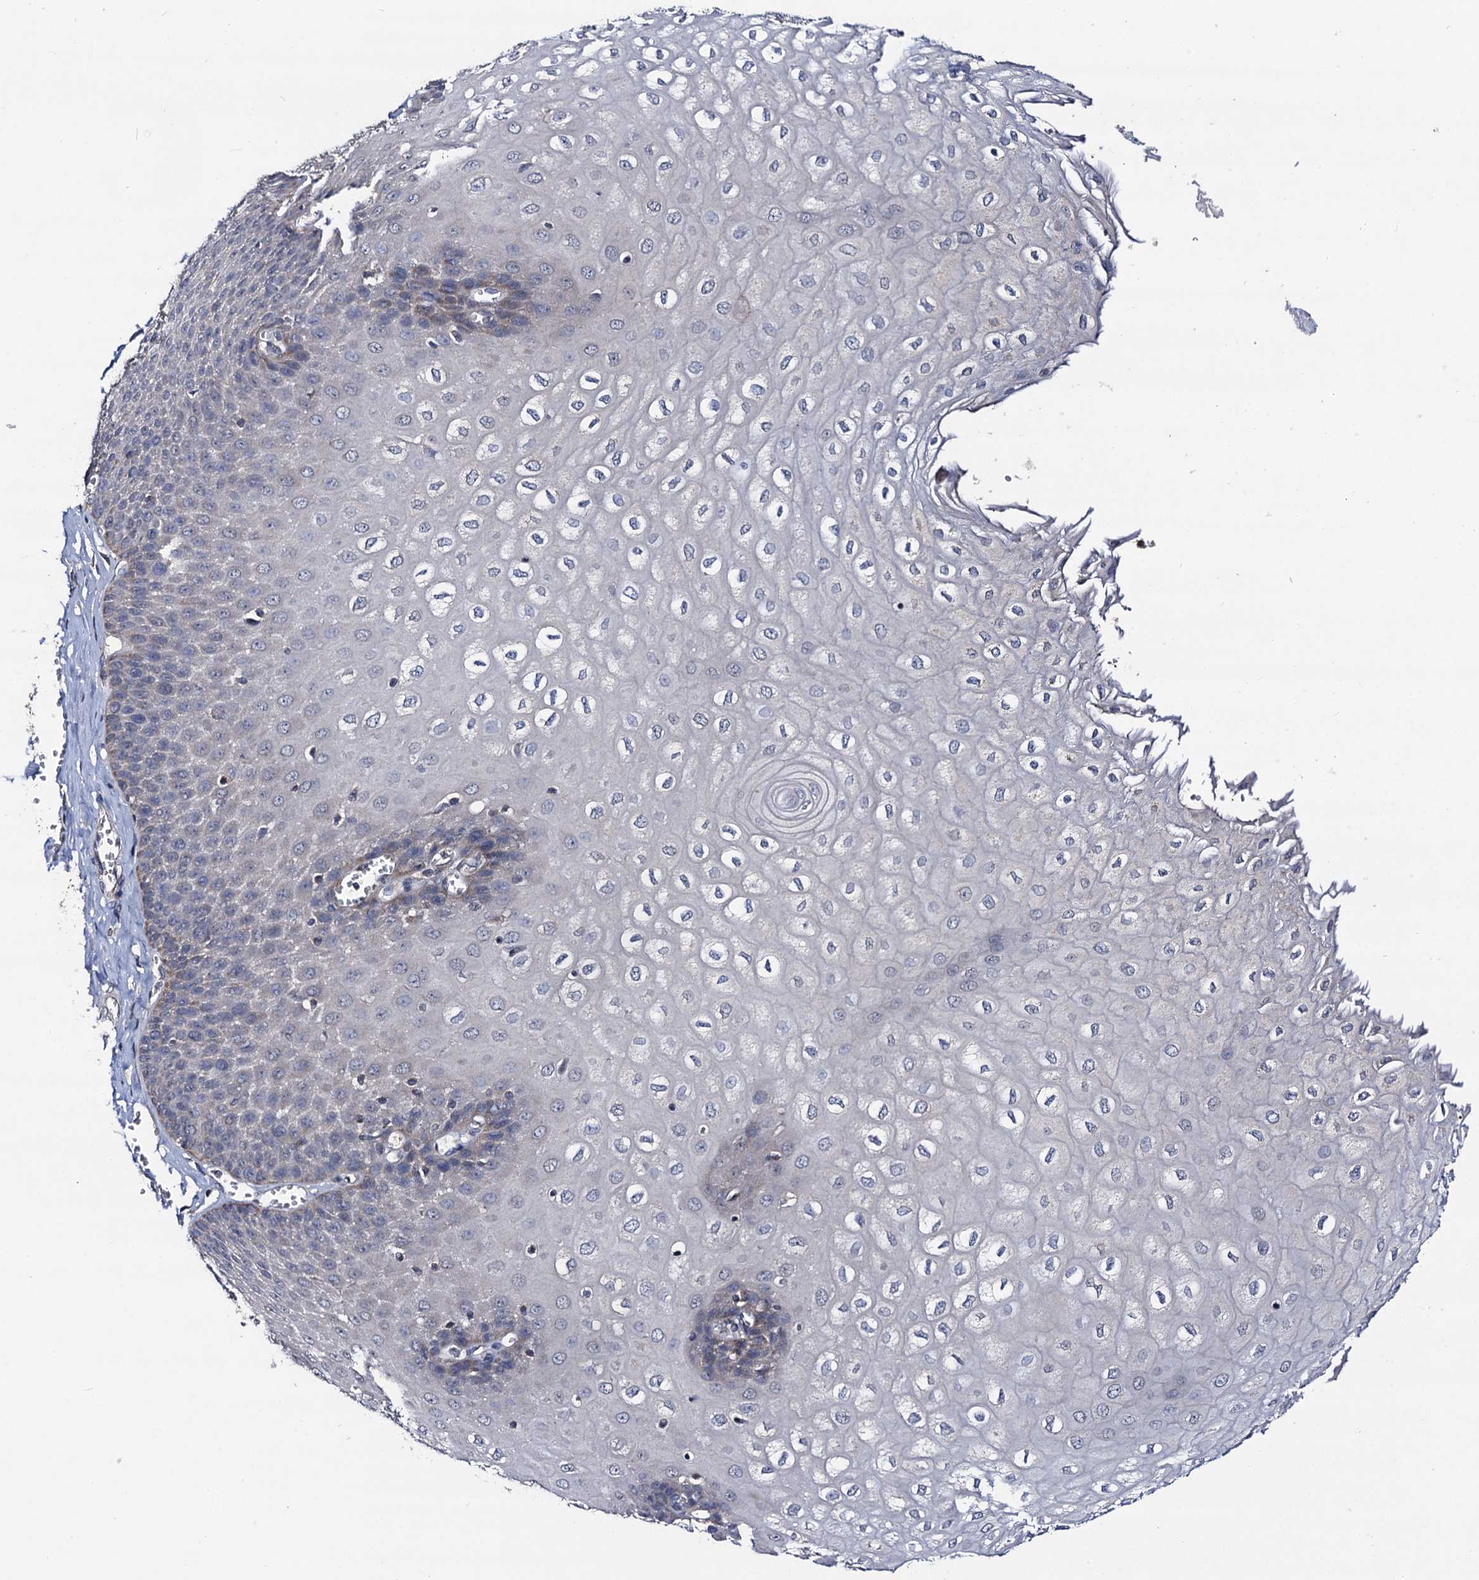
{"staining": {"intensity": "moderate", "quantity": "<25%", "location": "cytoplasmic/membranous"}, "tissue": "esophagus", "cell_type": "Squamous epithelial cells", "image_type": "normal", "snomed": [{"axis": "morphology", "description": "Normal tissue, NOS"}, {"axis": "topography", "description": "Esophagus"}], "caption": "This is a micrograph of IHC staining of normal esophagus, which shows moderate staining in the cytoplasmic/membranous of squamous epithelial cells.", "gene": "VPS37D", "patient": {"sex": "male", "age": 60}}